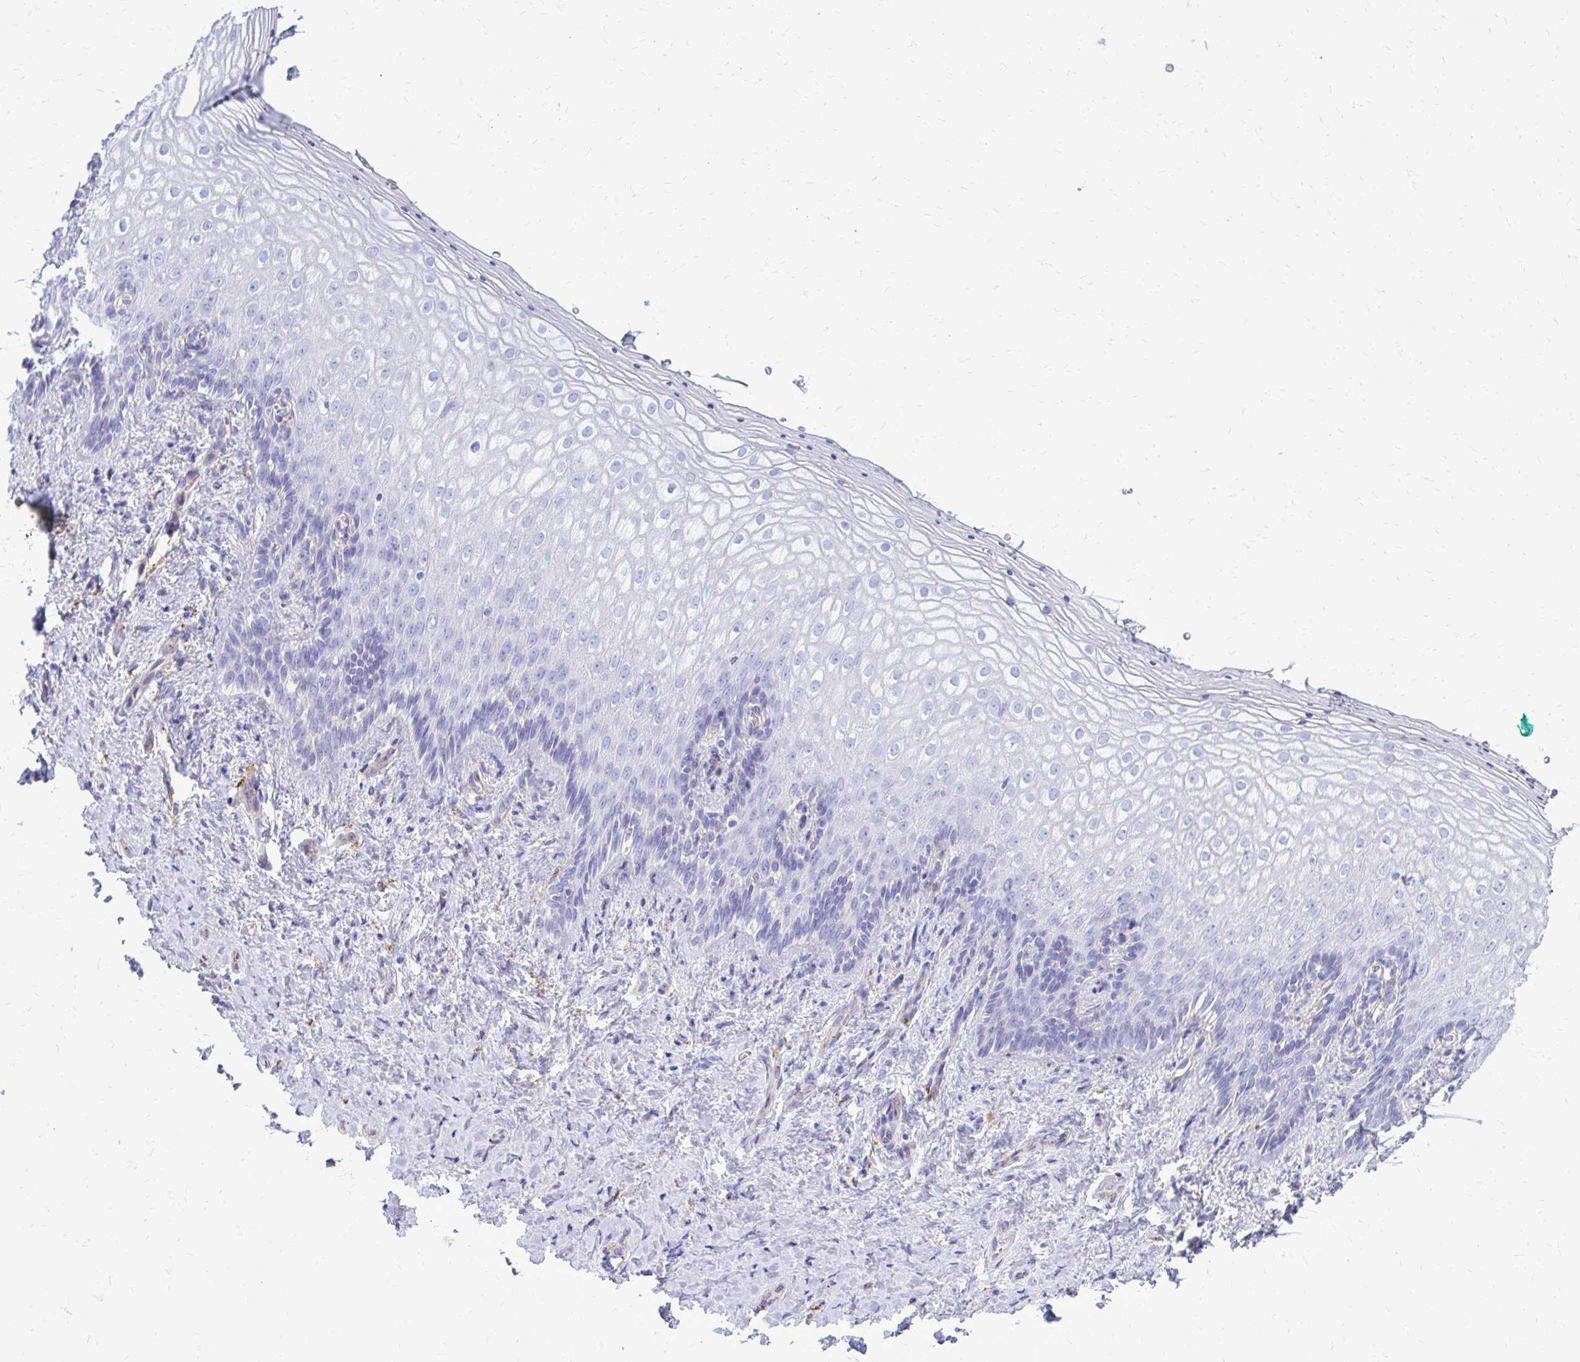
{"staining": {"intensity": "negative", "quantity": "none", "location": "none"}, "tissue": "vagina", "cell_type": "Squamous epithelial cells", "image_type": "normal", "snomed": [{"axis": "morphology", "description": "Normal tissue, NOS"}, {"axis": "topography", "description": "Vagina"}], "caption": "Immunohistochemistry image of benign vagina stained for a protein (brown), which displays no positivity in squamous epithelial cells.", "gene": "CLTA", "patient": {"sex": "female", "age": 42}}